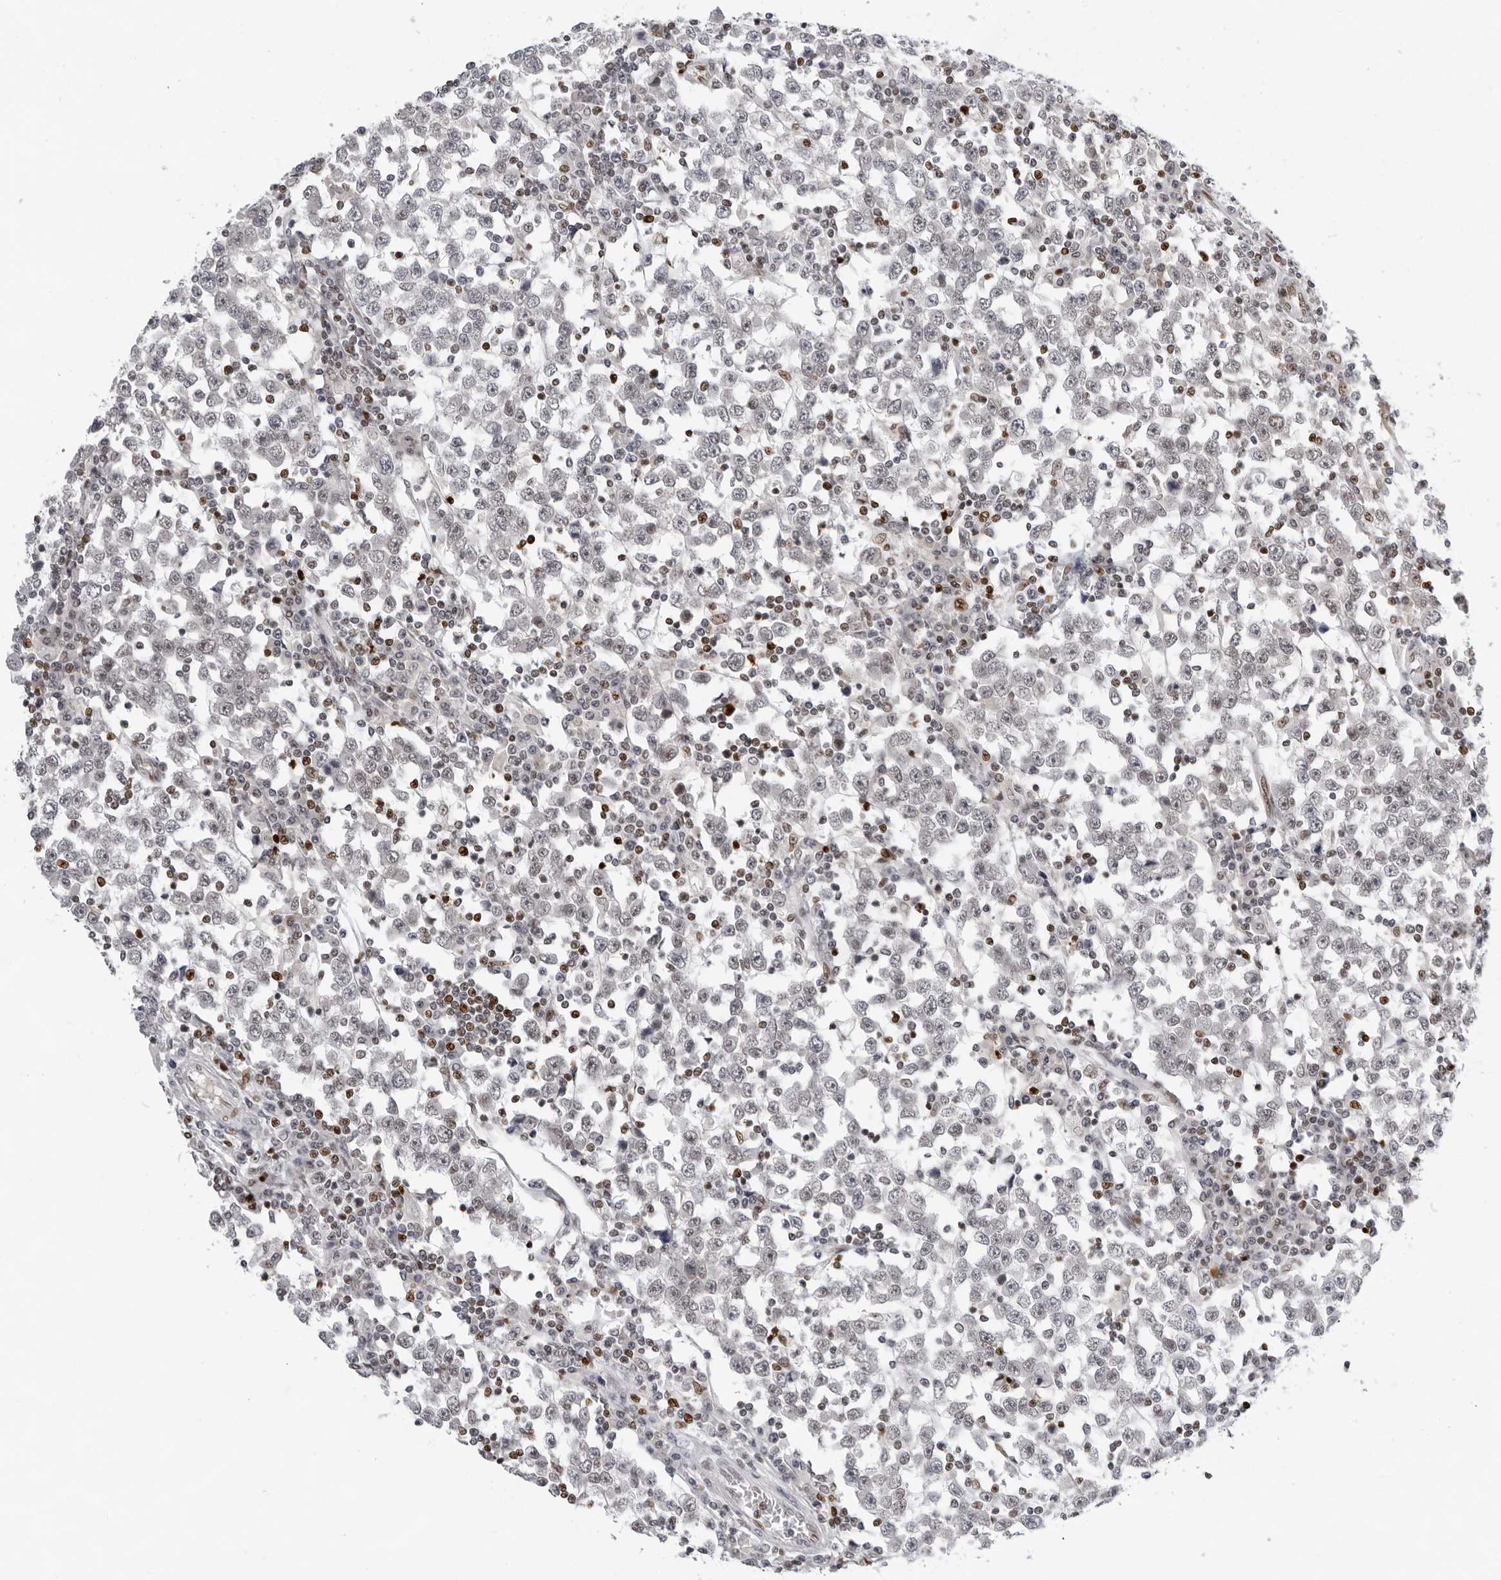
{"staining": {"intensity": "negative", "quantity": "none", "location": "none"}, "tissue": "testis cancer", "cell_type": "Tumor cells", "image_type": "cancer", "snomed": [{"axis": "morphology", "description": "Seminoma, NOS"}, {"axis": "topography", "description": "Testis"}], "caption": "Immunohistochemistry micrograph of neoplastic tissue: human testis seminoma stained with DAB displays no significant protein positivity in tumor cells.", "gene": "OGG1", "patient": {"sex": "male", "age": 65}}